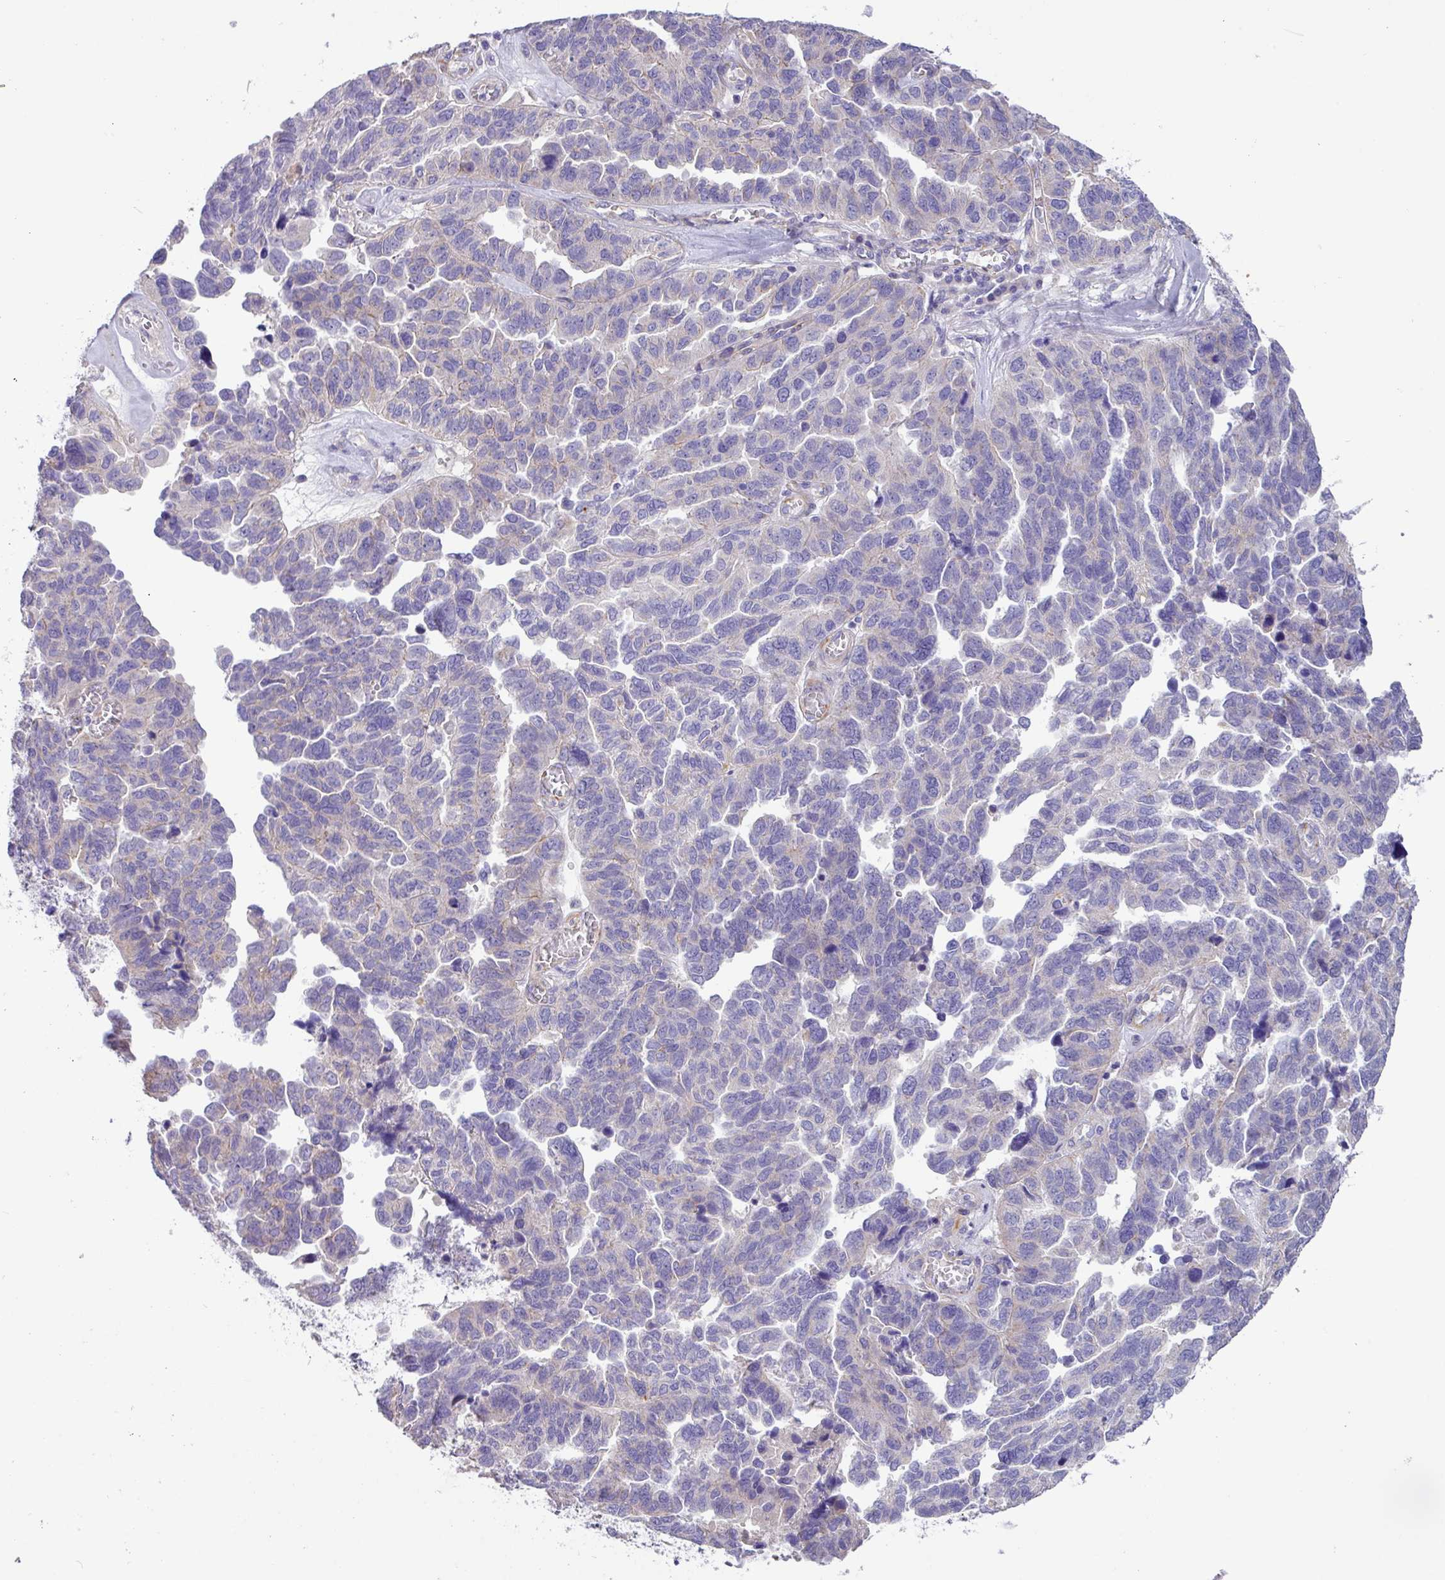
{"staining": {"intensity": "negative", "quantity": "none", "location": "none"}, "tissue": "ovarian cancer", "cell_type": "Tumor cells", "image_type": "cancer", "snomed": [{"axis": "morphology", "description": "Cystadenocarcinoma, serous, NOS"}, {"axis": "topography", "description": "Ovary"}], "caption": "High magnification brightfield microscopy of serous cystadenocarcinoma (ovarian) stained with DAB (brown) and counterstained with hematoxylin (blue): tumor cells show no significant expression.", "gene": "MRM2", "patient": {"sex": "female", "age": 64}}